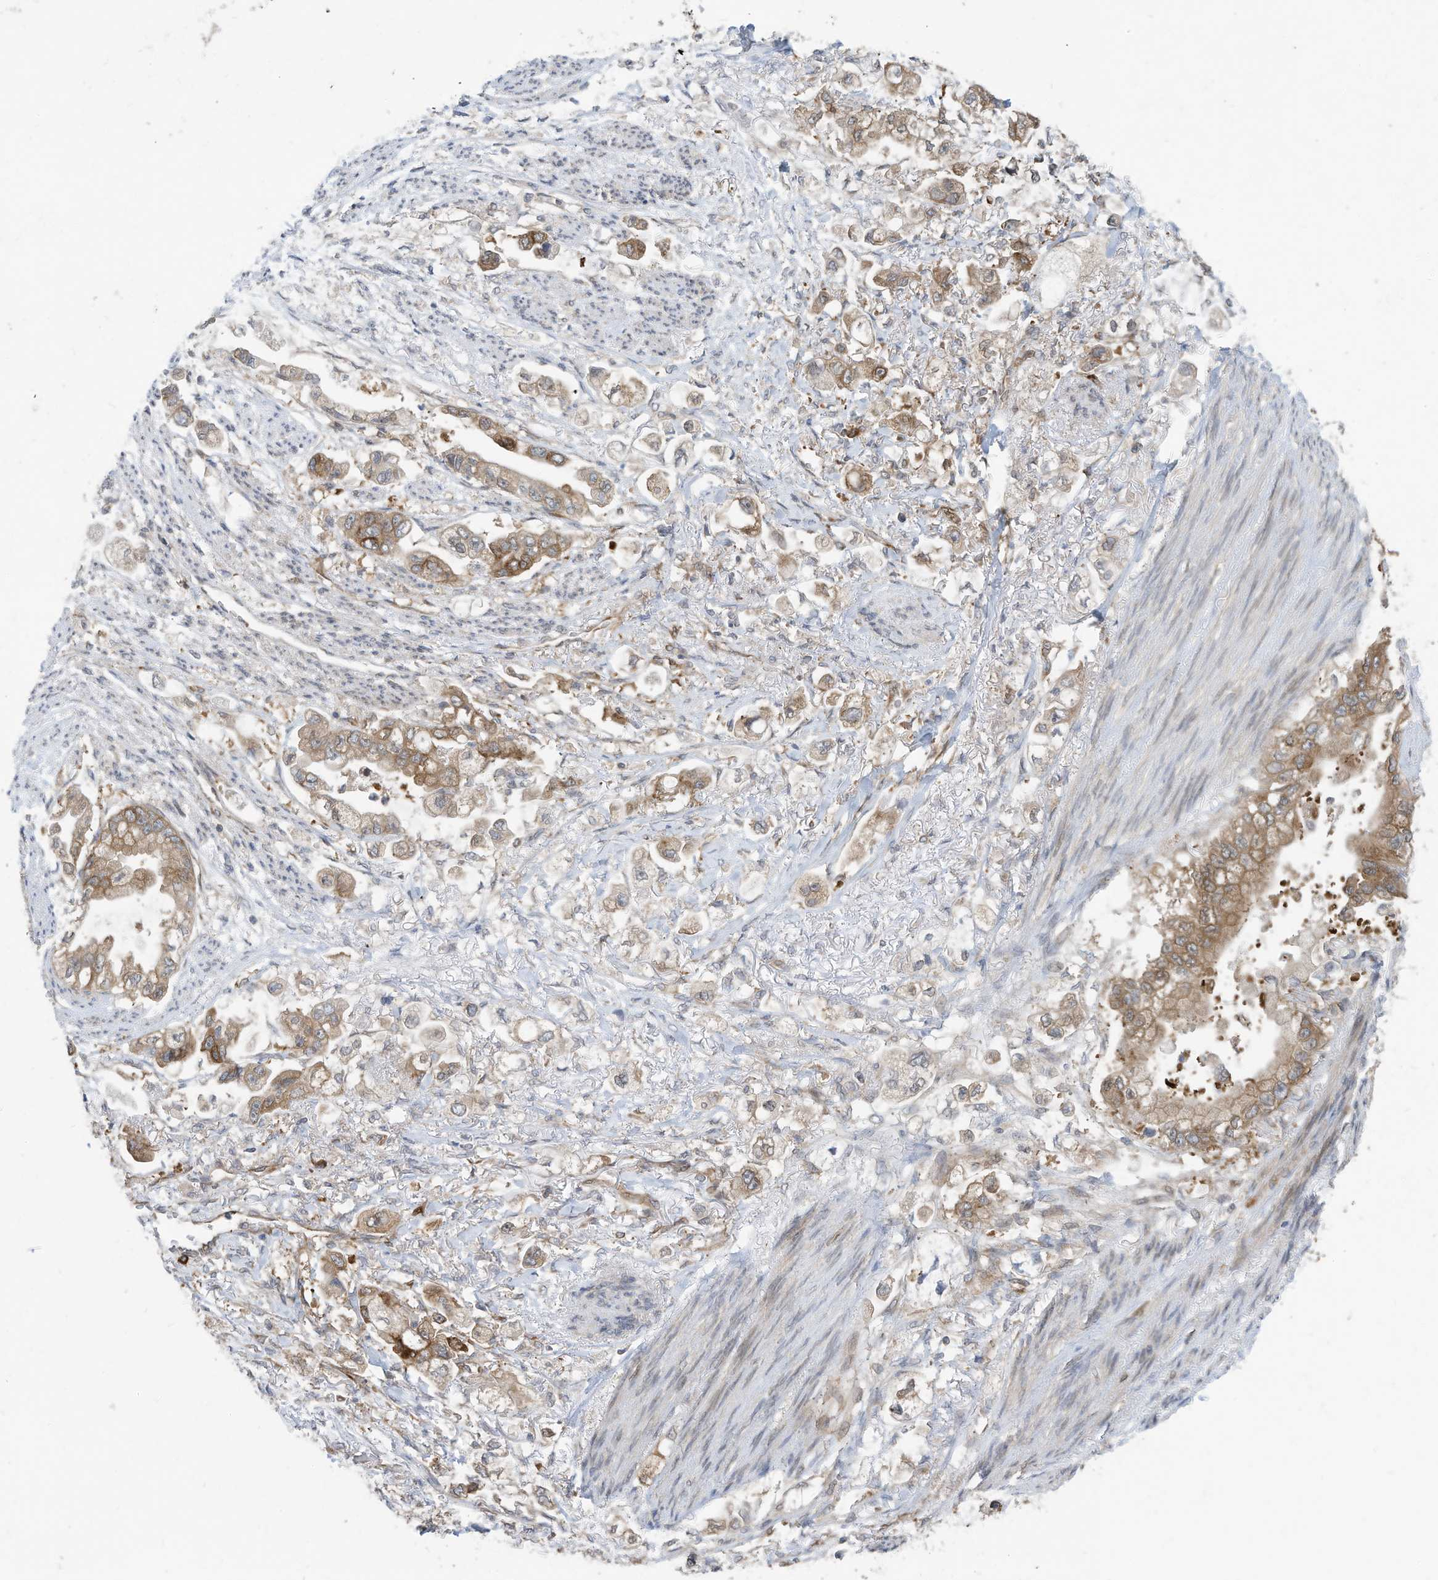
{"staining": {"intensity": "moderate", "quantity": ">75%", "location": "cytoplasmic/membranous"}, "tissue": "stomach cancer", "cell_type": "Tumor cells", "image_type": "cancer", "snomed": [{"axis": "morphology", "description": "Adenocarcinoma, NOS"}, {"axis": "topography", "description": "Stomach"}], "caption": "DAB immunohistochemical staining of human stomach adenocarcinoma exhibits moderate cytoplasmic/membranous protein staining in approximately >75% of tumor cells.", "gene": "USE1", "patient": {"sex": "male", "age": 62}}